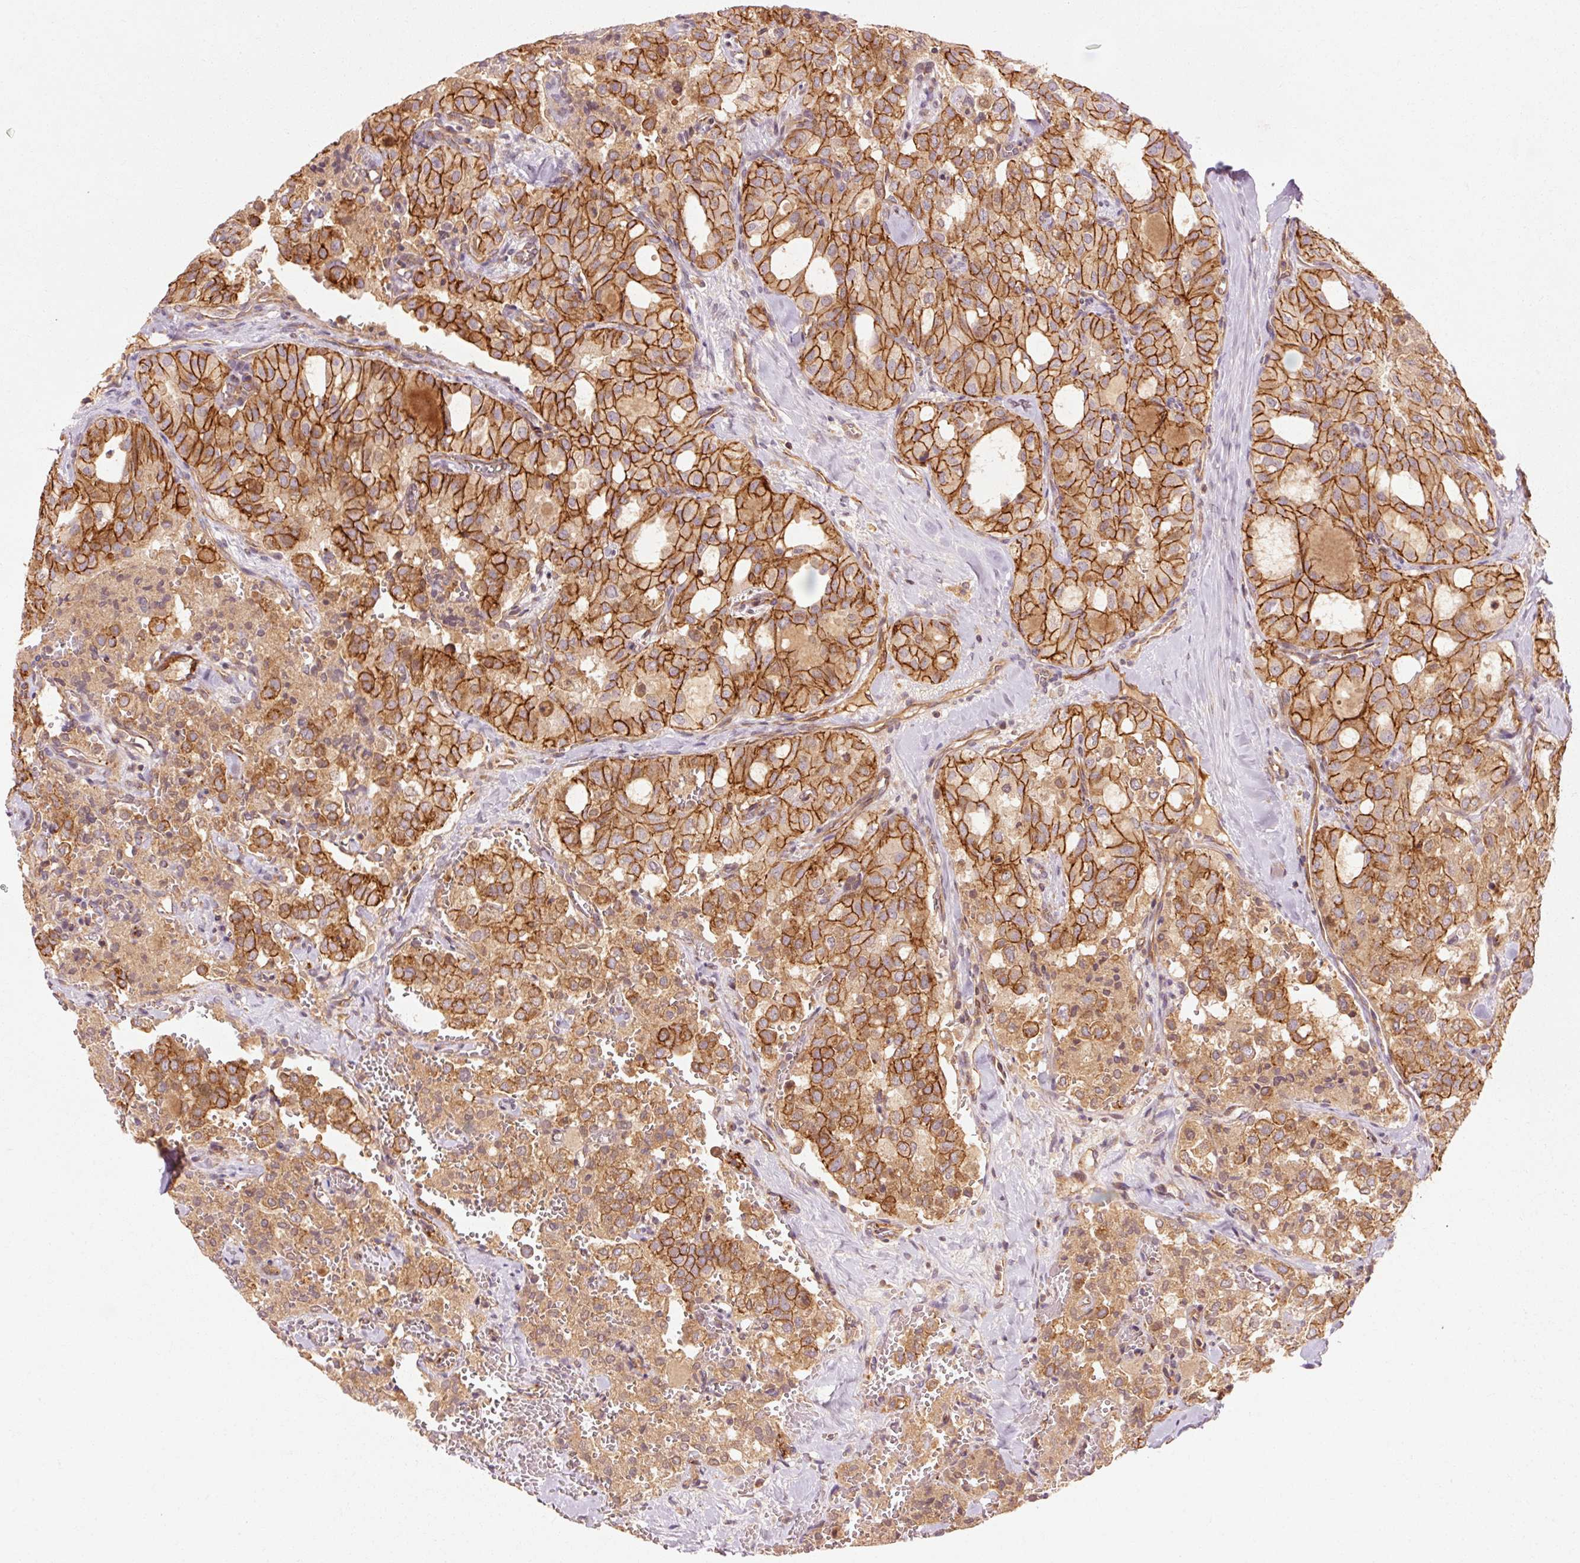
{"staining": {"intensity": "strong", "quantity": ">75%", "location": "cytoplasmic/membranous"}, "tissue": "thyroid cancer", "cell_type": "Tumor cells", "image_type": "cancer", "snomed": [{"axis": "morphology", "description": "Follicular adenoma carcinoma, NOS"}, {"axis": "topography", "description": "Thyroid gland"}], "caption": "Strong cytoplasmic/membranous positivity is seen in about >75% of tumor cells in thyroid follicular adenoma carcinoma. The staining is performed using DAB (3,3'-diaminobenzidine) brown chromogen to label protein expression. The nuclei are counter-stained blue using hematoxylin.", "gene": "CTNNA1", "patient": {"sex": "male", "age": 75}}